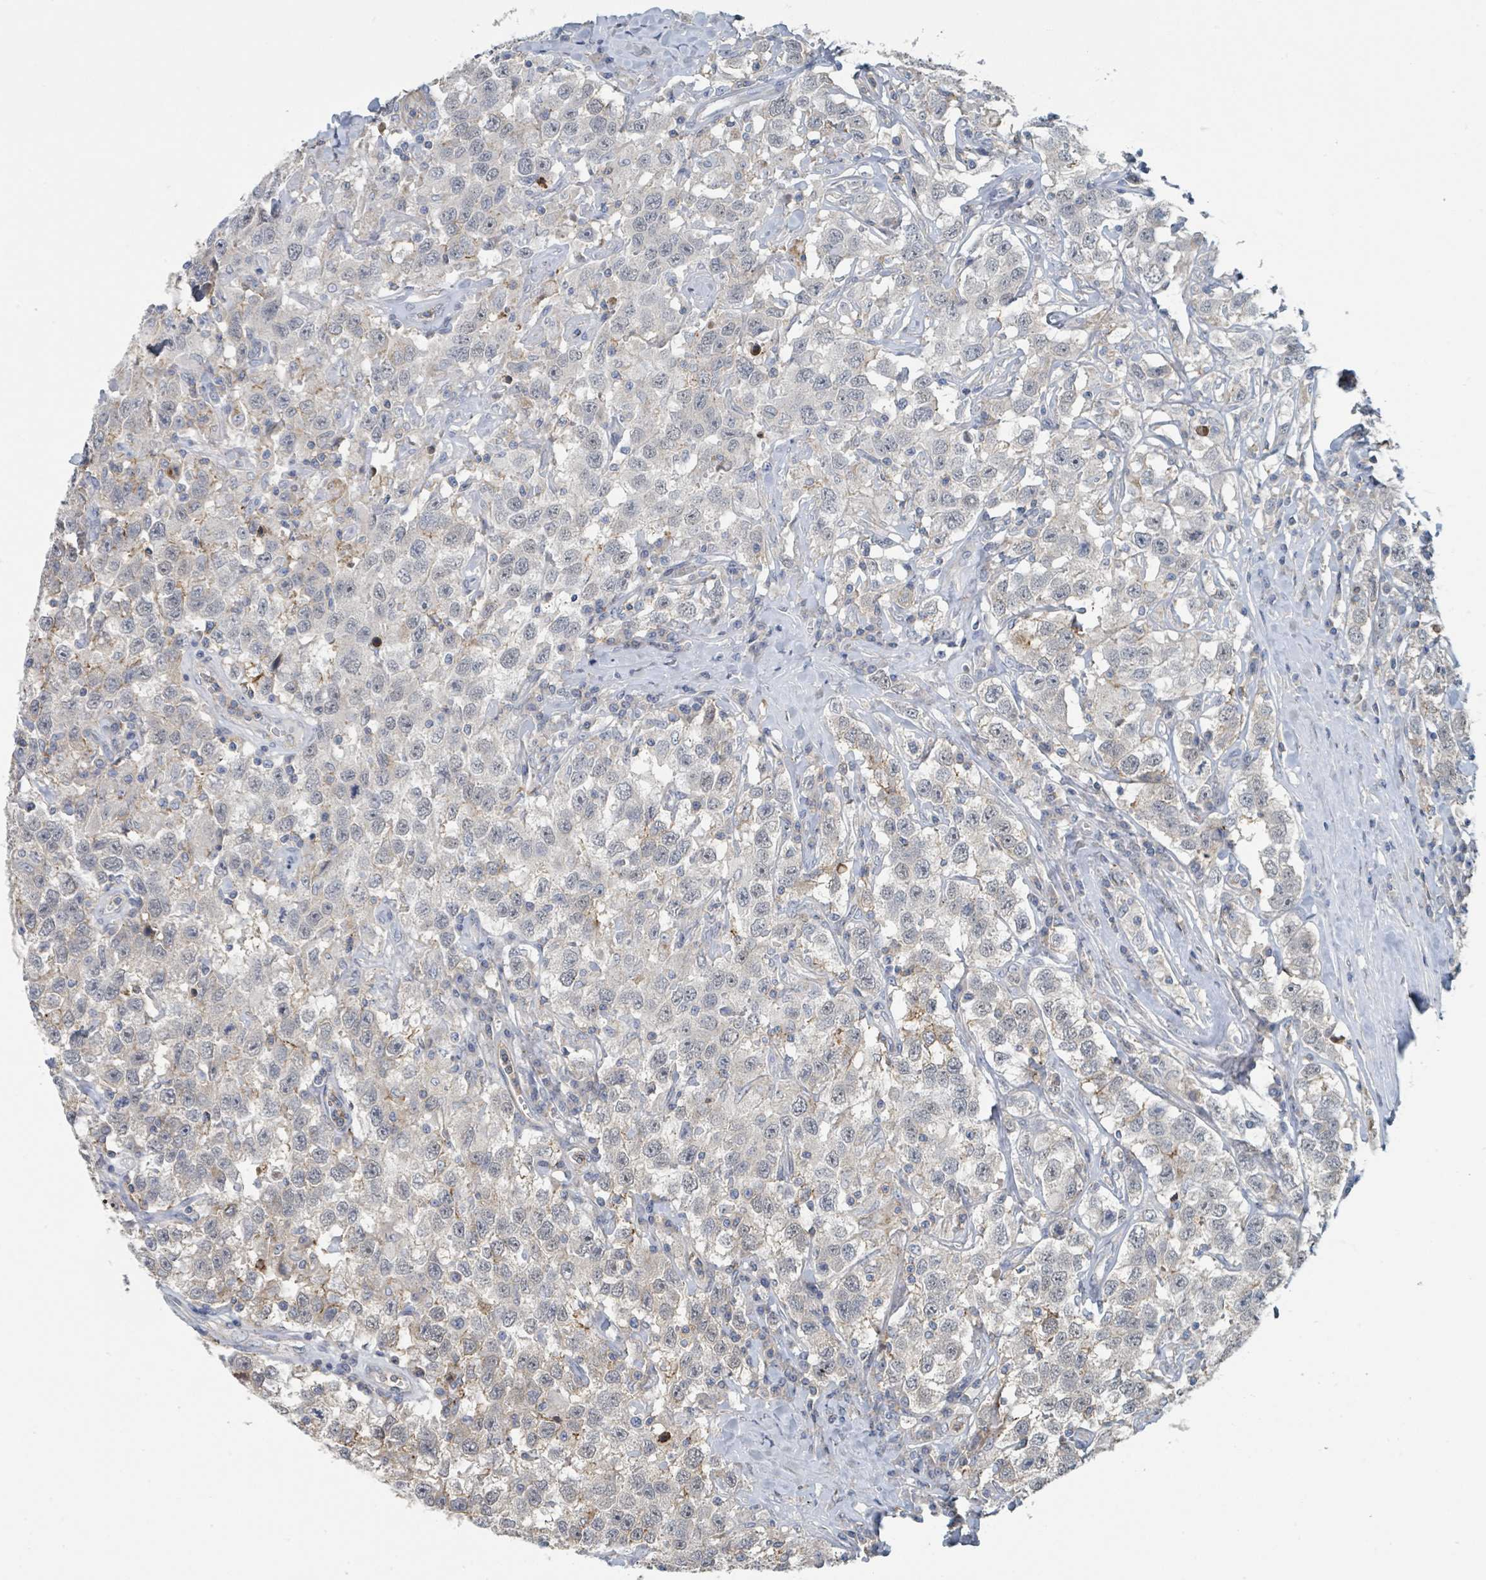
{"staining": {"intensity": "weak", "quantity": "<25%", "location": "cytoplasmic/membranous"}, "tissue": "testis cancer", "cell_type": "Tumor cells", "image_type": "cancer", "snomed": [{"axis": "morphology", "description": "Seminoma, NOS"}, {"axis": "topography", "description": "Testis"}], "caption": "High power microscopy photomicrograph of an immunohistochemistry image of testis seminoma, revealing no significant expression in tumor cells. Brightfield microscopy of immunohistochemistry stained with DAB (3,3'-diaminobenzidine) (brown) and hematoxylin (blue), captured at high magnification.", "gene": "LRRC42", "patient": {"sex": "male", "age": 41}}